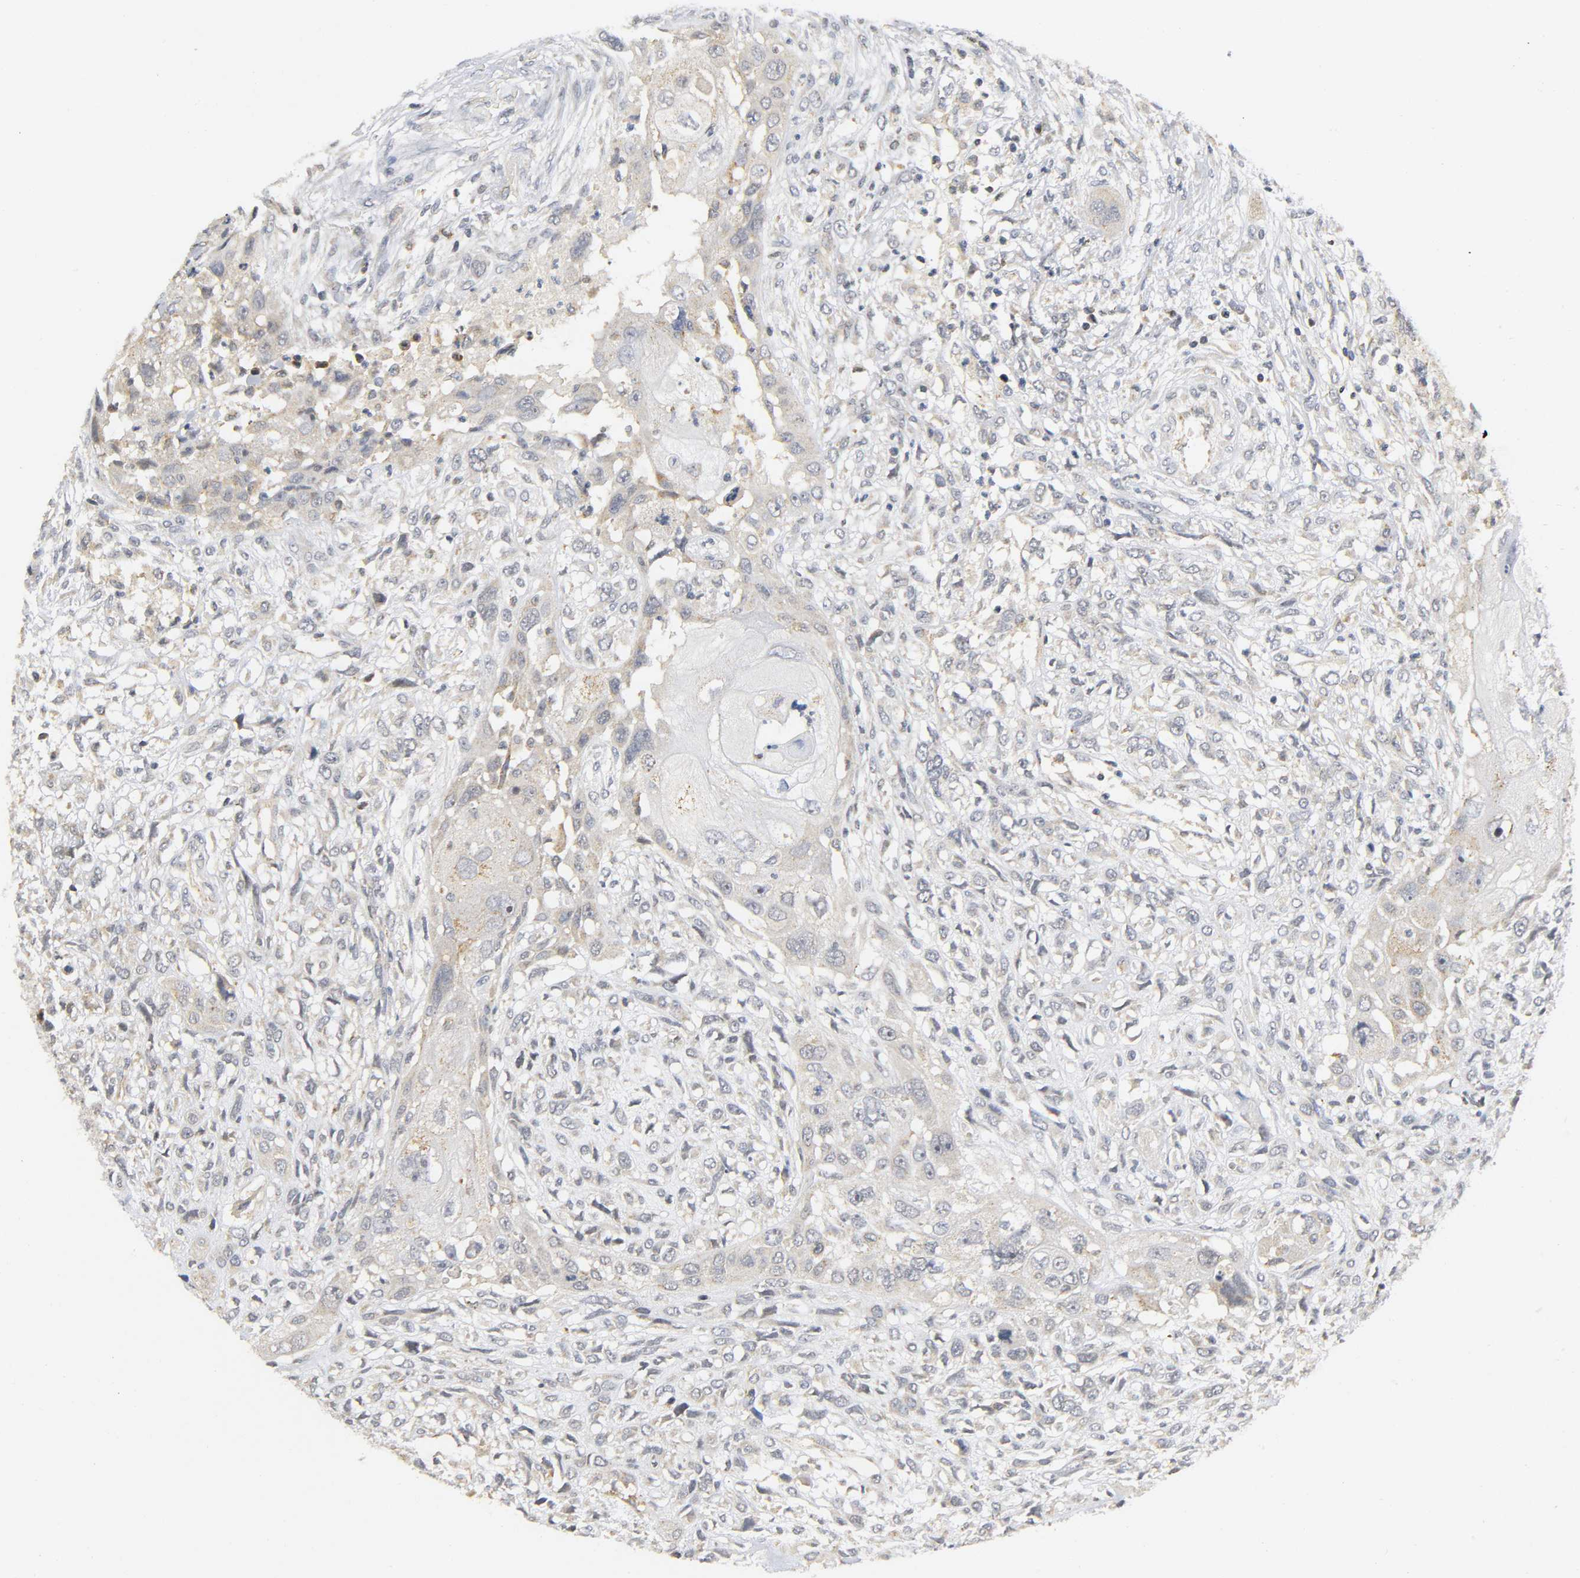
{"staining": {"intensity": "weak", "quantity": "25%-75%", "location": "cytoplasmic/membranous"}, "tissue": "head and neck cancer", "cell_type": "Tumor cells", "image_type": "cancer", "snomed": [{"axis": "morphology", "description": "Neoplasm, malignant, NOS"}, {"axis": "topography", "description": "Salivary gland"}, {"axis": "topography", "description": "Head-Neck"}], "caption": "This is a photomicrograph of immunohistochemistry (IHC) staining of head and neck cancer (malignant neoplasm), which shows weak expression in the cytoplasmic/membranous of tumor cells.", "gene": "NRP1", "patient": {"sex": "male", "age": 43}}